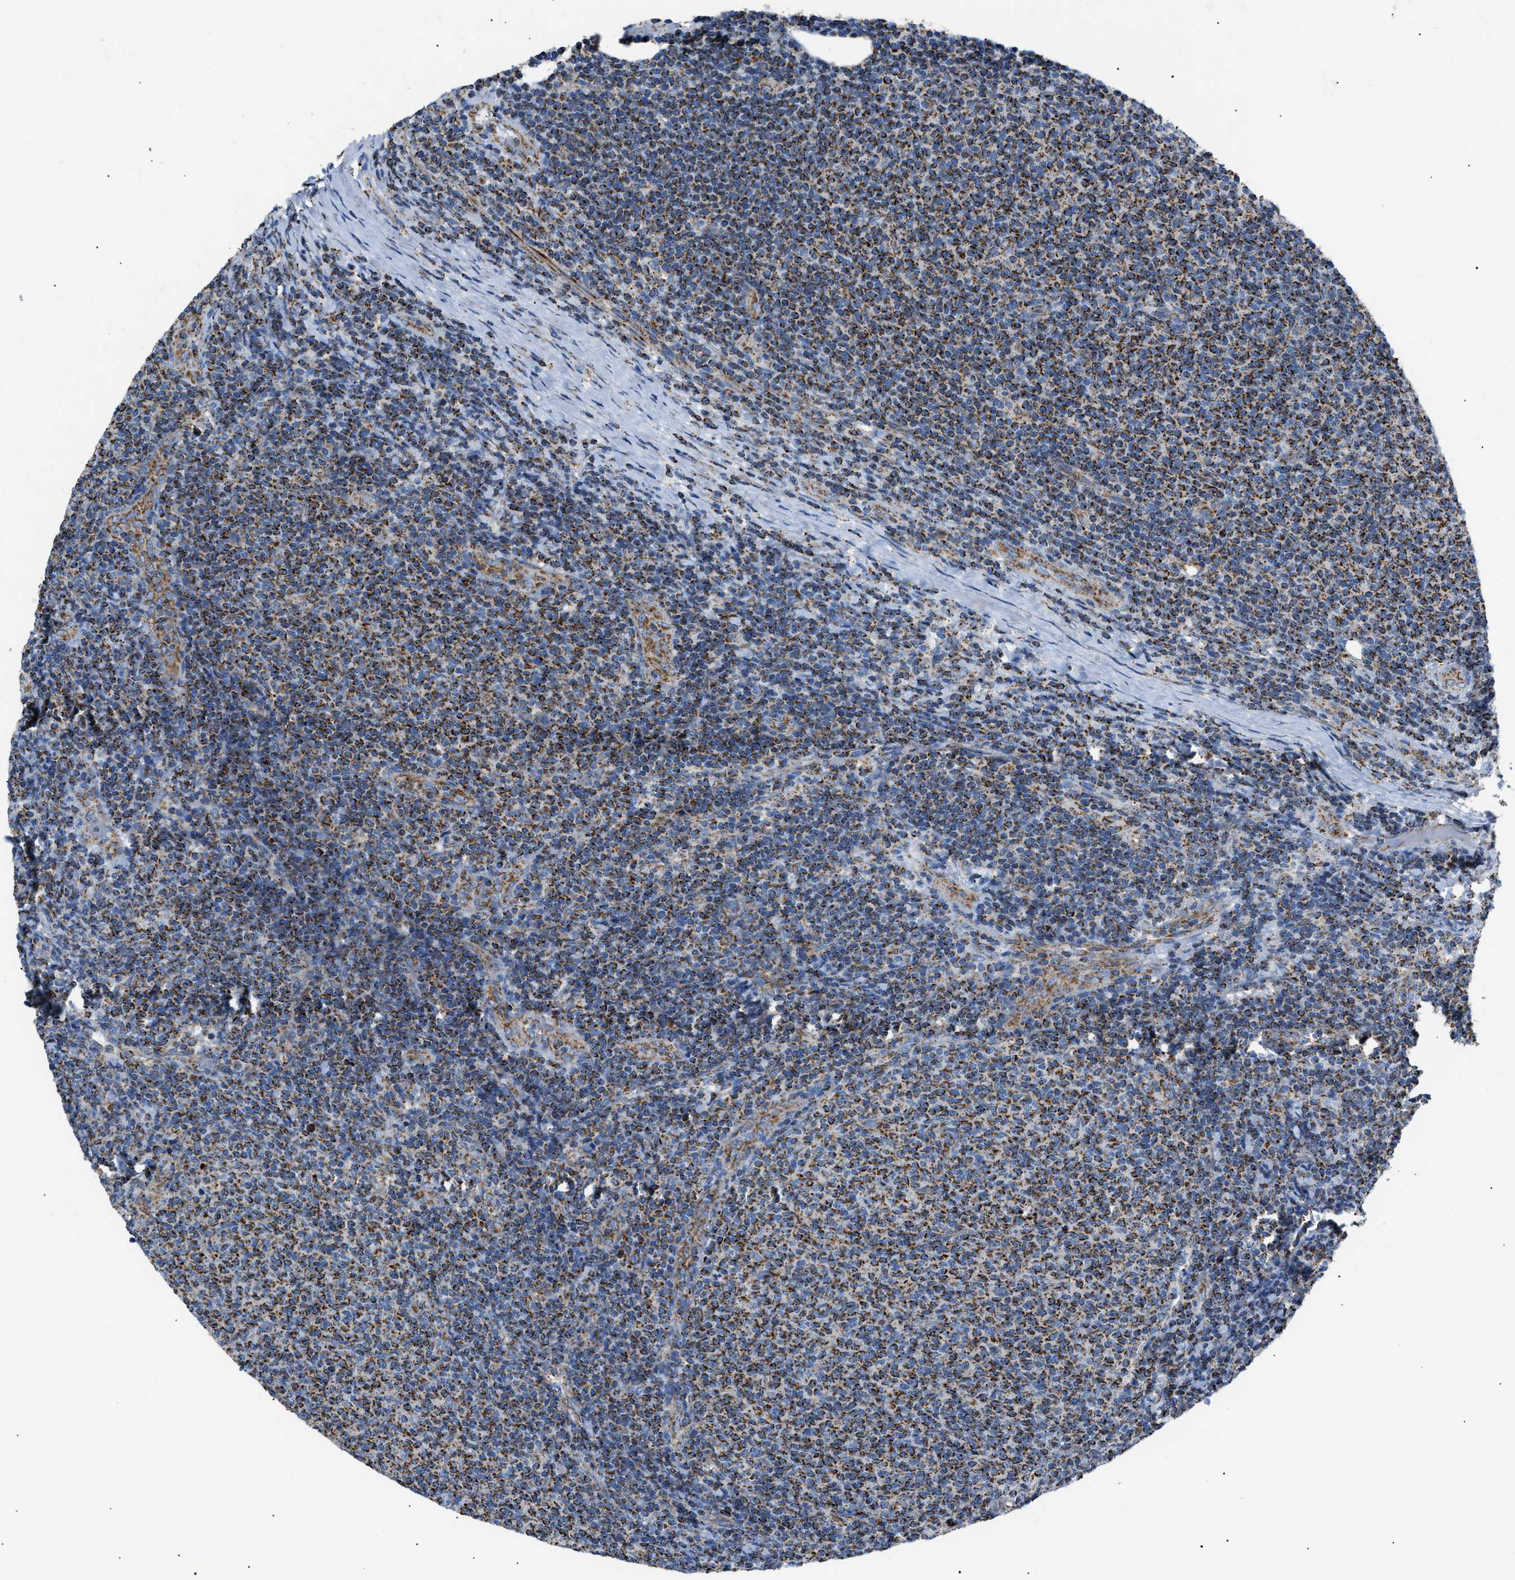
{"staining": {"intensity": "strong", "quantity": ">75%", "location": "cytoplasmic/membranous"}, "tissue": "lymphoma", "cell_type": "Tumor cells", "image_type": "cancer", "snomed": [{"axis": "morphology", "description": "Malignant lymphoma, non-Hodgkin's type, Low grade"}, {"axis": "topography", "description": "Lymph node"}], "caption": "Human low-grade malignant lymphoma, non-Hodgkin's type stained with a protein marker reveals strong staining in tumor cells.", "gene": "PHB2", "patient": {"sex": "male", "age": 66}}